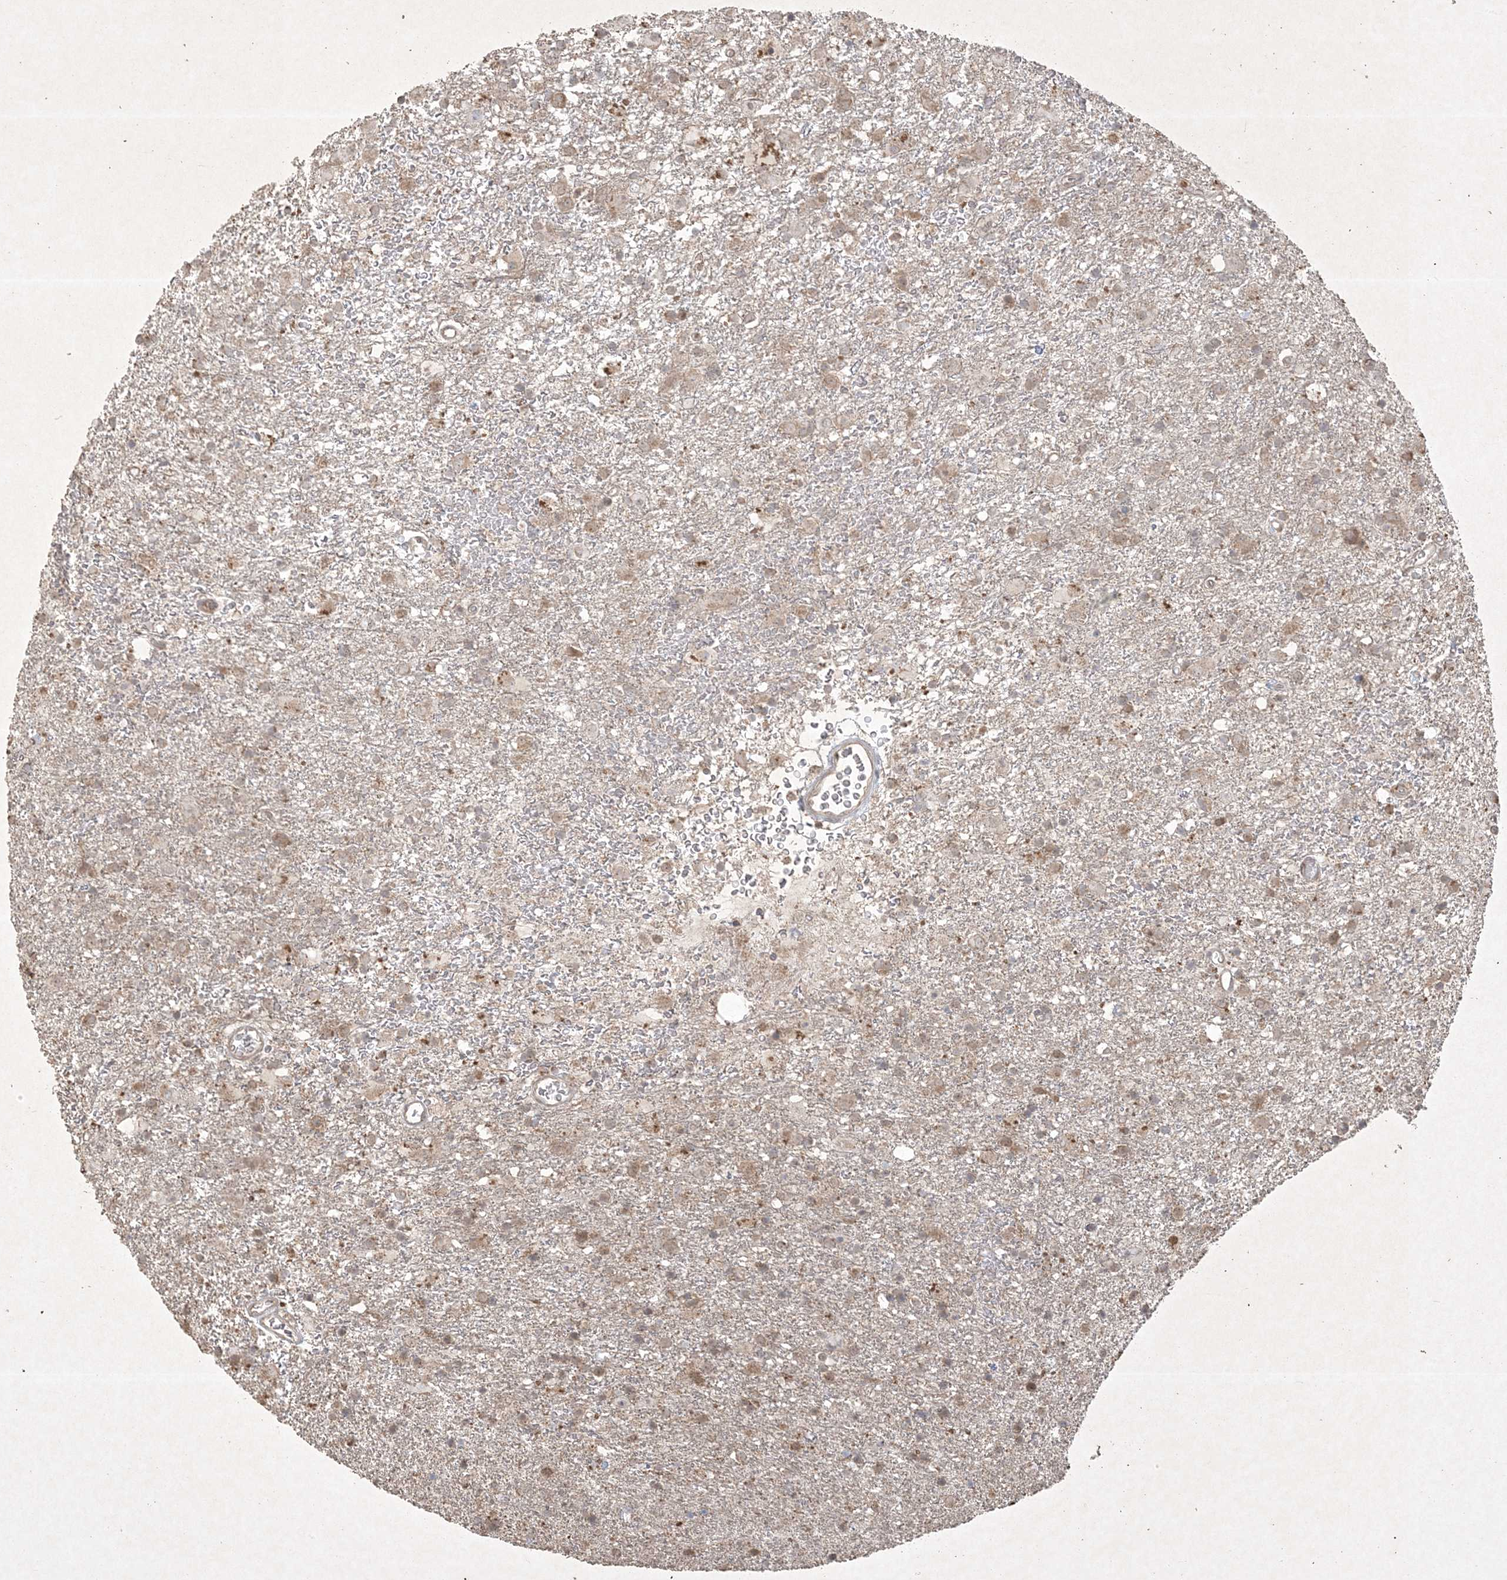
{"staining": {"intensity": "weak", "quantity": "25%-75%", "location": "cytoplasmic/membranous,nuclear"}, "tissue": "glioma", "cell_type": "Tumor cells", "image_type": "cancer", "snomed": [{"axis": "morphology", "description": "Glioma, malignant, Low grade"}, {"axis": "topography", "description": "Brain"}], "caption": "Immunohistochemical staining of glioma shows low levels of weak cytoplasmic/membranous and nuclear staining in approximately 25%-75% of tumor cells. (DAB (3,3'-diaminobenzidine) IHC with brightfield microscopy, high magnification).", "gene": "NRBP2", "patient": {"sex": "male", "age": 65}}